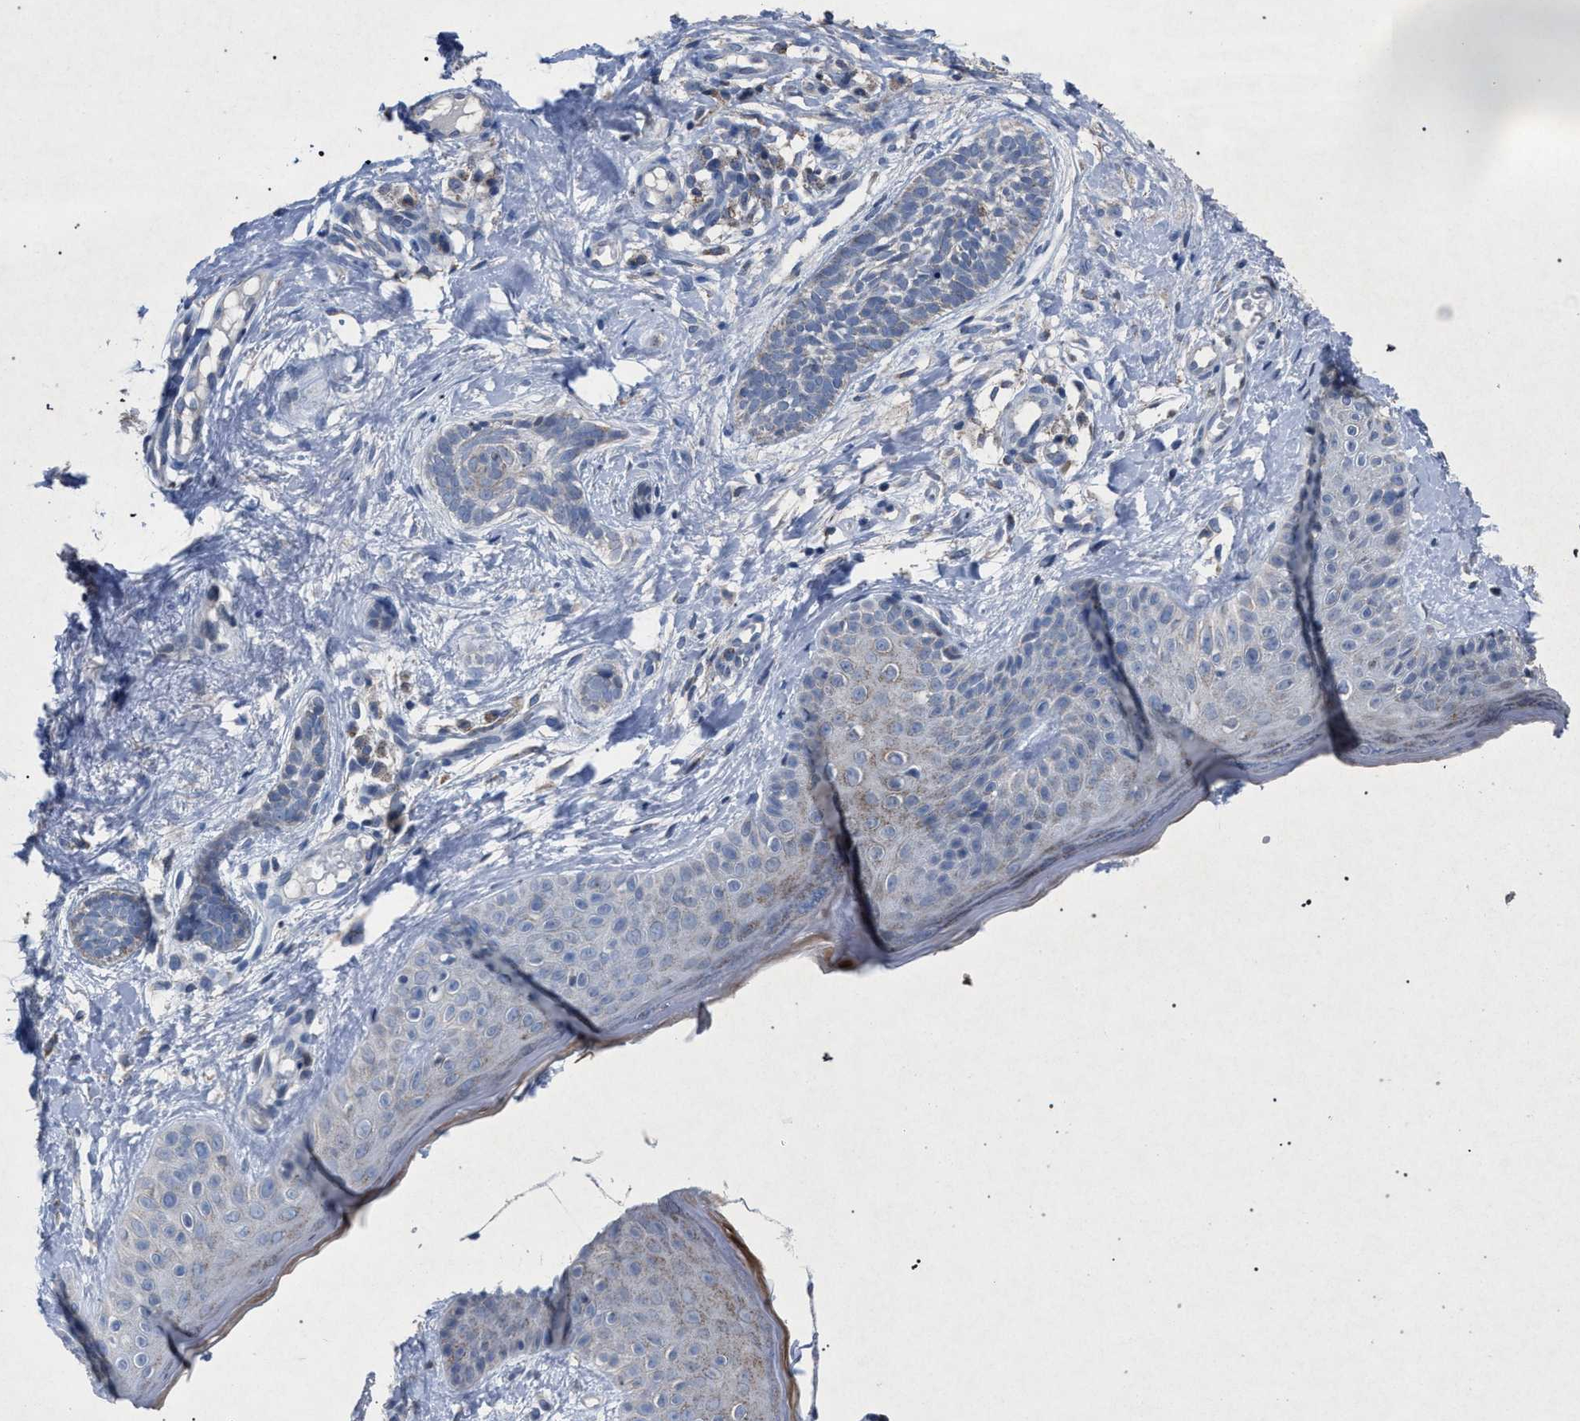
{"staining": {"intensity": "negative", "quantity": "none", "location": "none"}, "tissue": "skin cancer", "cell_type": "Tumor cells", "image_type": "cancer", "snomed": [{"axis": "morphology", "description": "Normal tissue, NOS"}, {"axis": "morphology", "description": "Basal cell carcinoma"}, {"axis": "topography", "description": "Skin"}], "caption": "Immunohistochemistry (IHC) micrograph of basal cell carcinoma (skin) stained for a protein (brown), which reveals no expression in tumor cells.", "gene": "HSD17B4", "patient": {"sex": "male", "age": 63}}